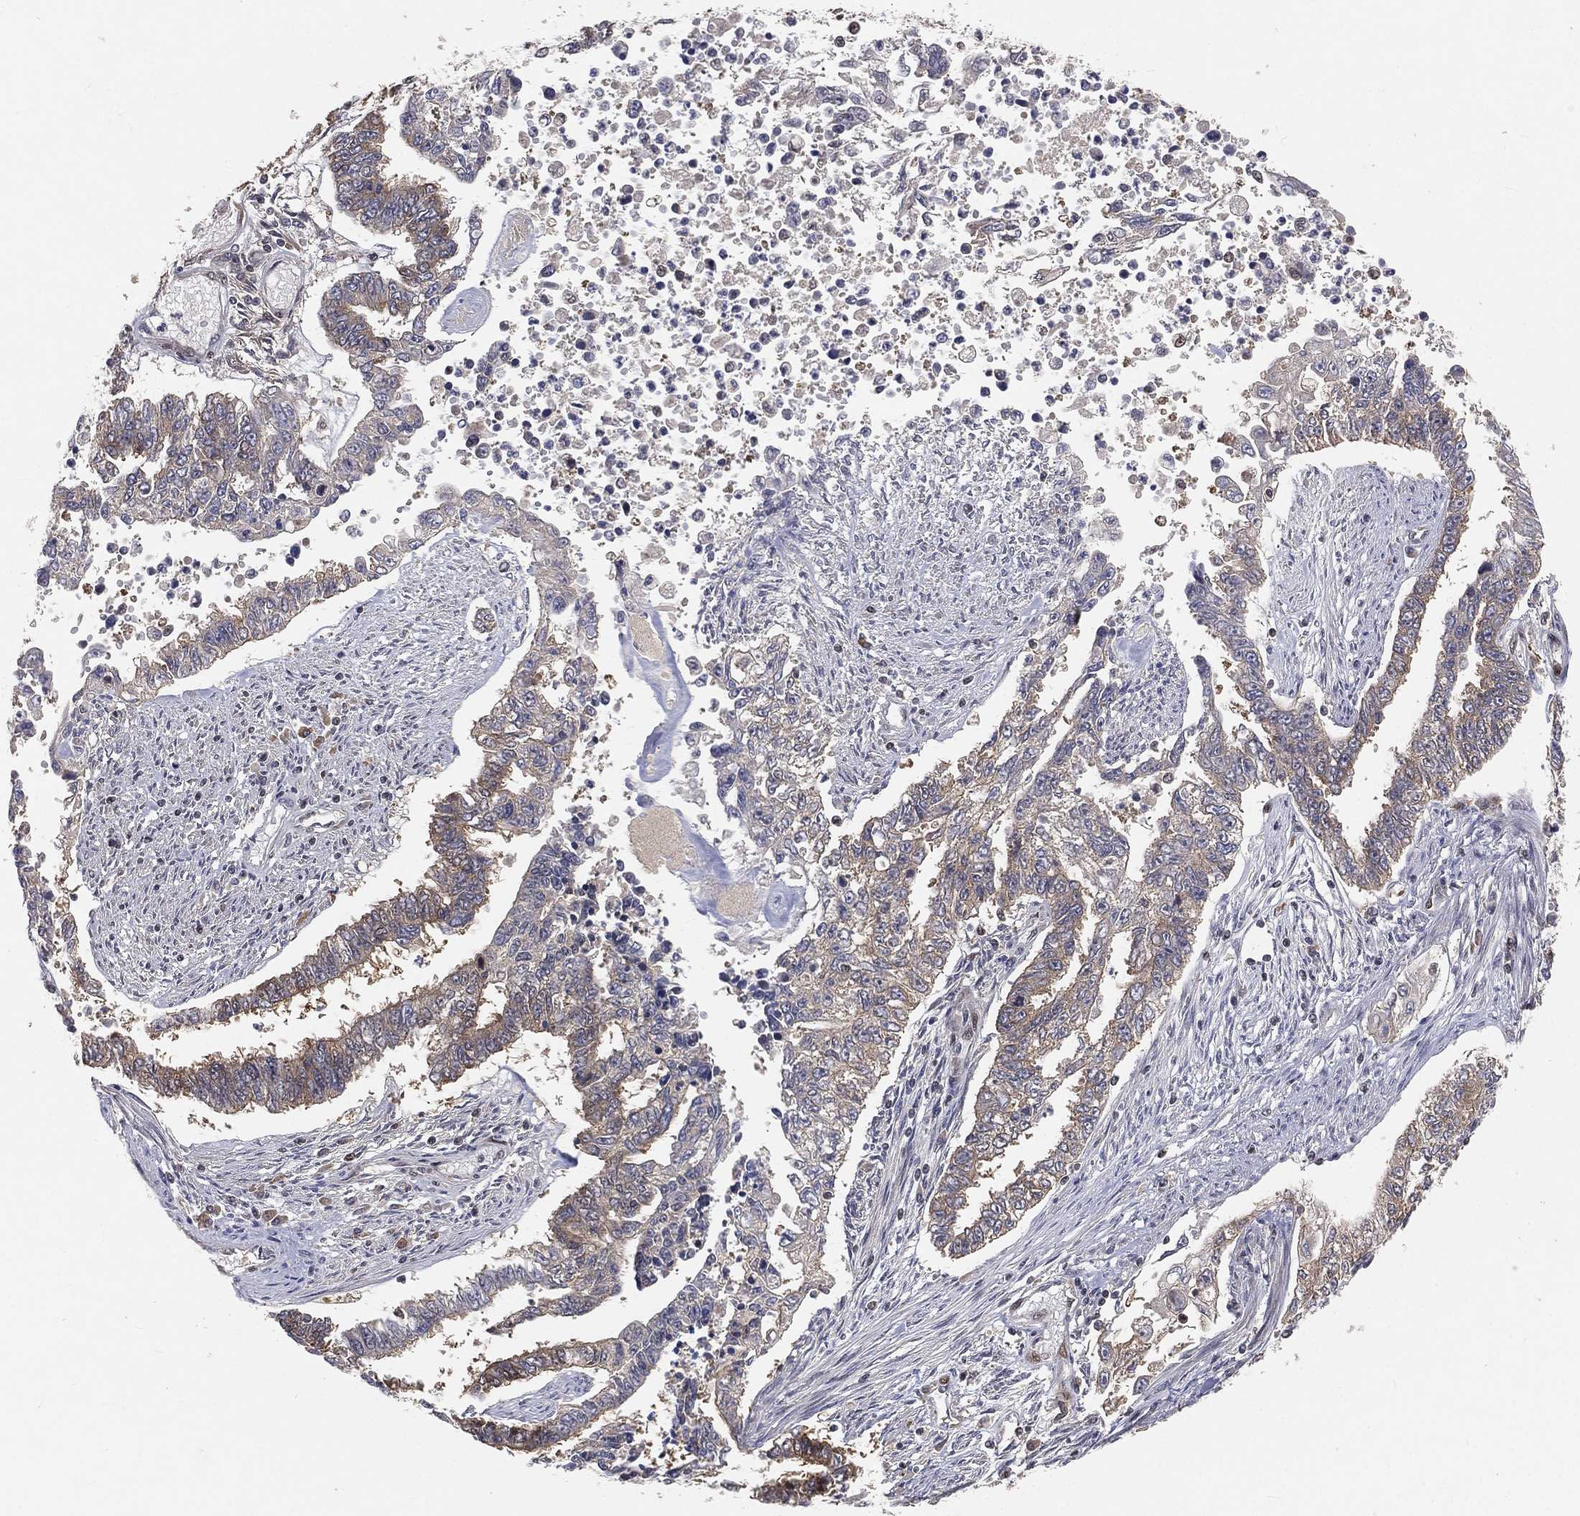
{"staining": {"intensity": "weak", "quantity": "<25%", "location": "cytoplasmic/membranous"}, "tissue": "endometrial cancer", "cell_type": "Tumor cells", "image_type": "cancer", "snomed": [{"axis": "morphology", "description": "Adenocarcinoma, NOS"}, {"axis": "topography", "description": "Uterus"}], "caption": "Endometrial cancer (adenocarcinoma) was stained to show a protein in brown. There is no significant staining in tumor cells. The staining is performed using DAB brown chromogen with nuclei counter-stained in using hematoxylin.", "gene": "CRTC3", "patient": {"sex": "female", "age": 59}}